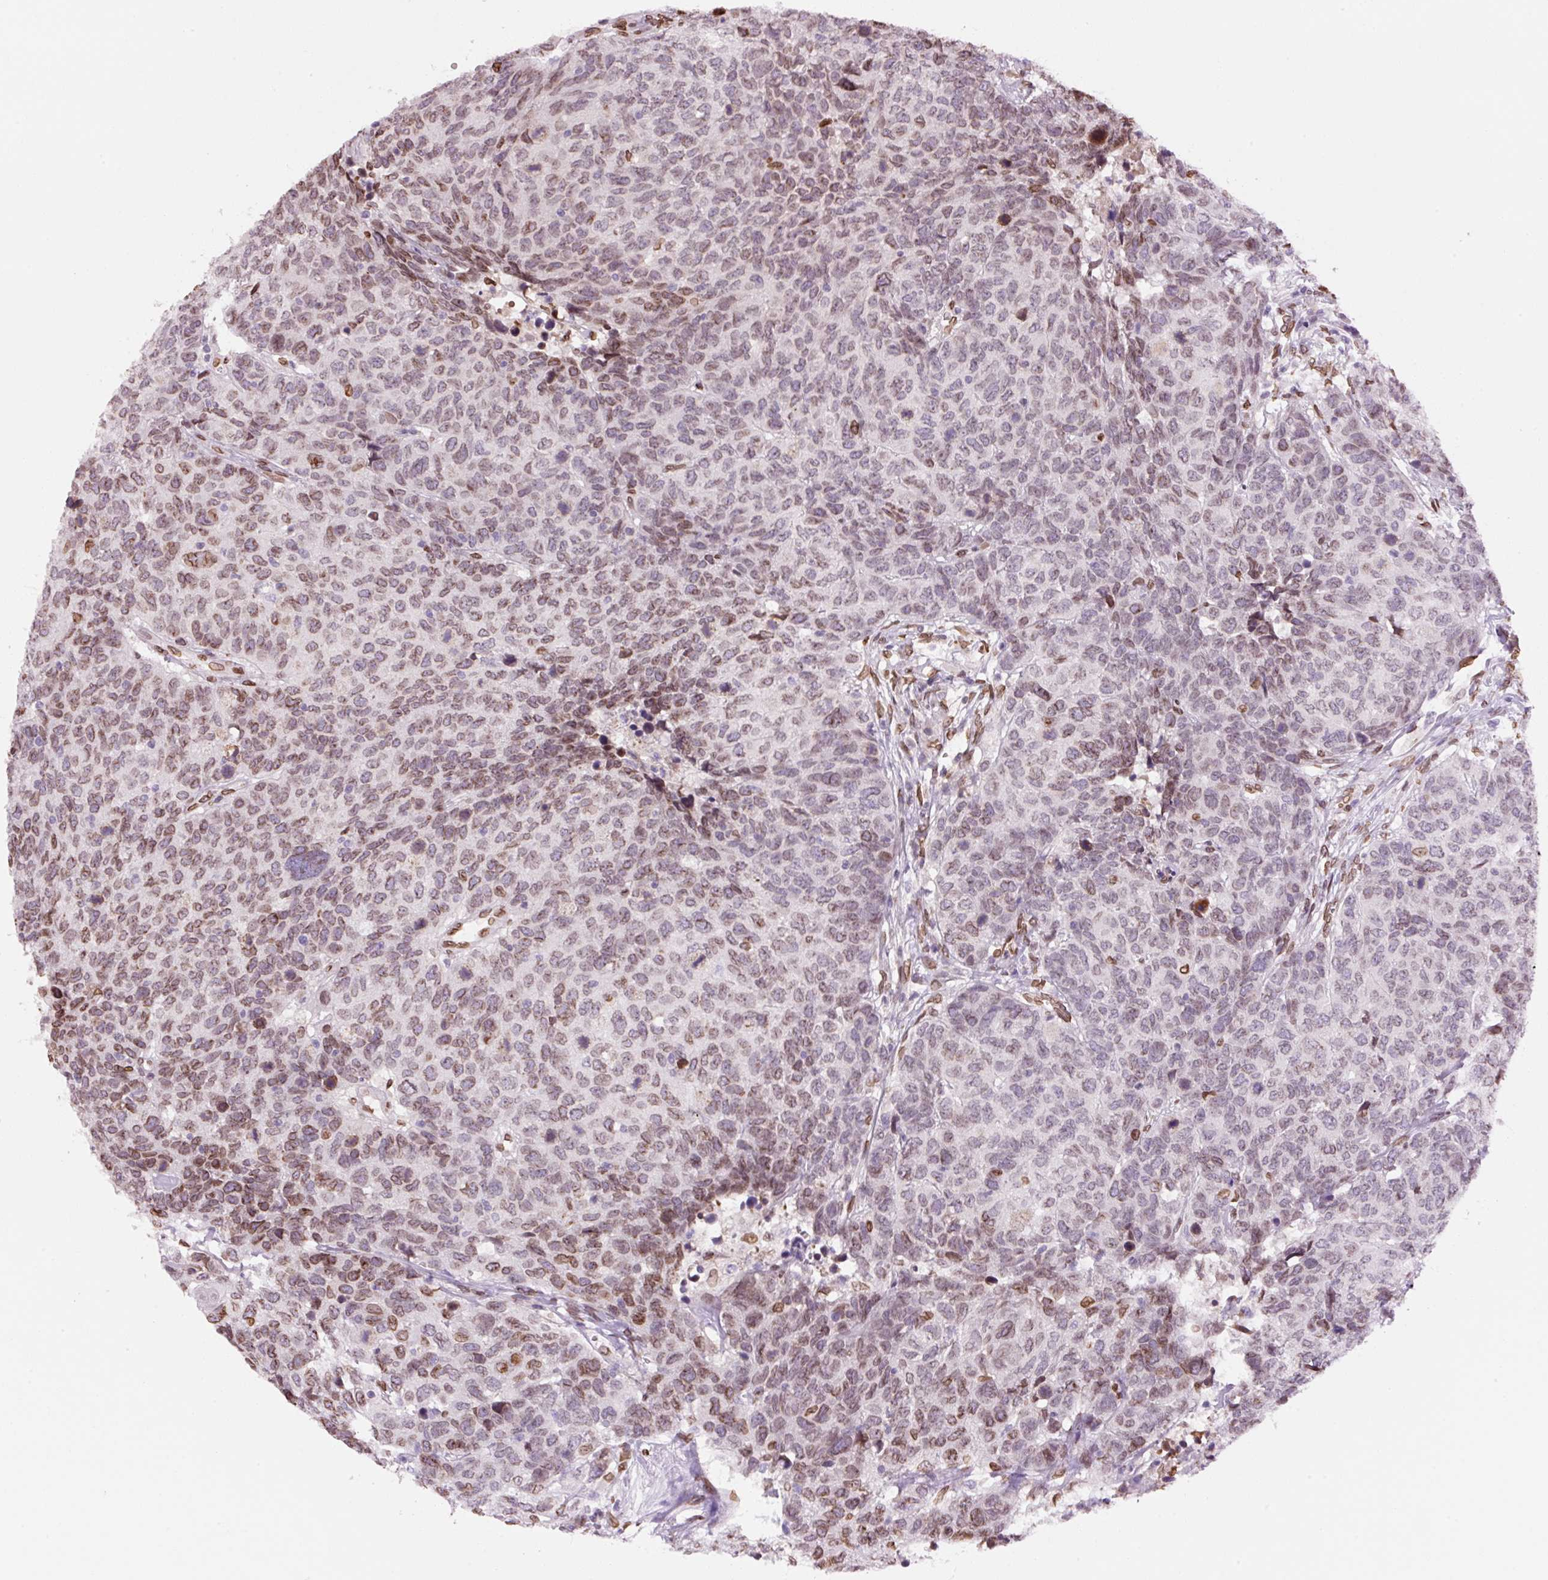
{"staining": {"intensity": "moderate", "quantity": "25%-75%", "location": "cytoplasmic/membranous,nuclear"}, "tissue": "head and neck cancer", "cell_type": "Tumor cells", "image_type": "cancer", "snomed": [{"axis": "morphology", "description": "Normal tissue, NOS"}, {"axis": "morphology", "description": "Squamous cell carcinoma, NOS"}, {"axis": "topography", "description": "Skeletal muscle"}, {"axis": "topography", "description": "Vascular tissue"}, {"axis": "topography", "description": "Peripheral nerve tissue"}, {"axis": "topography", "description": "Head-Neck"}], "caption": "An immunohistochemistry (IHC) photomicrograph of tumor tissue is shown. Protein staining in brown shows moderate cytoplasmic/membranous and nuclear positivity in head and neck cancer (squamous cell carcinoma) within tumor cells. (Stains: DAB in brown, nuclei in blue, Microscopy: brightfield microscopy at high magnification).", "gene": "ZNF224", "patient": {"sex": "male", "age": 66}}